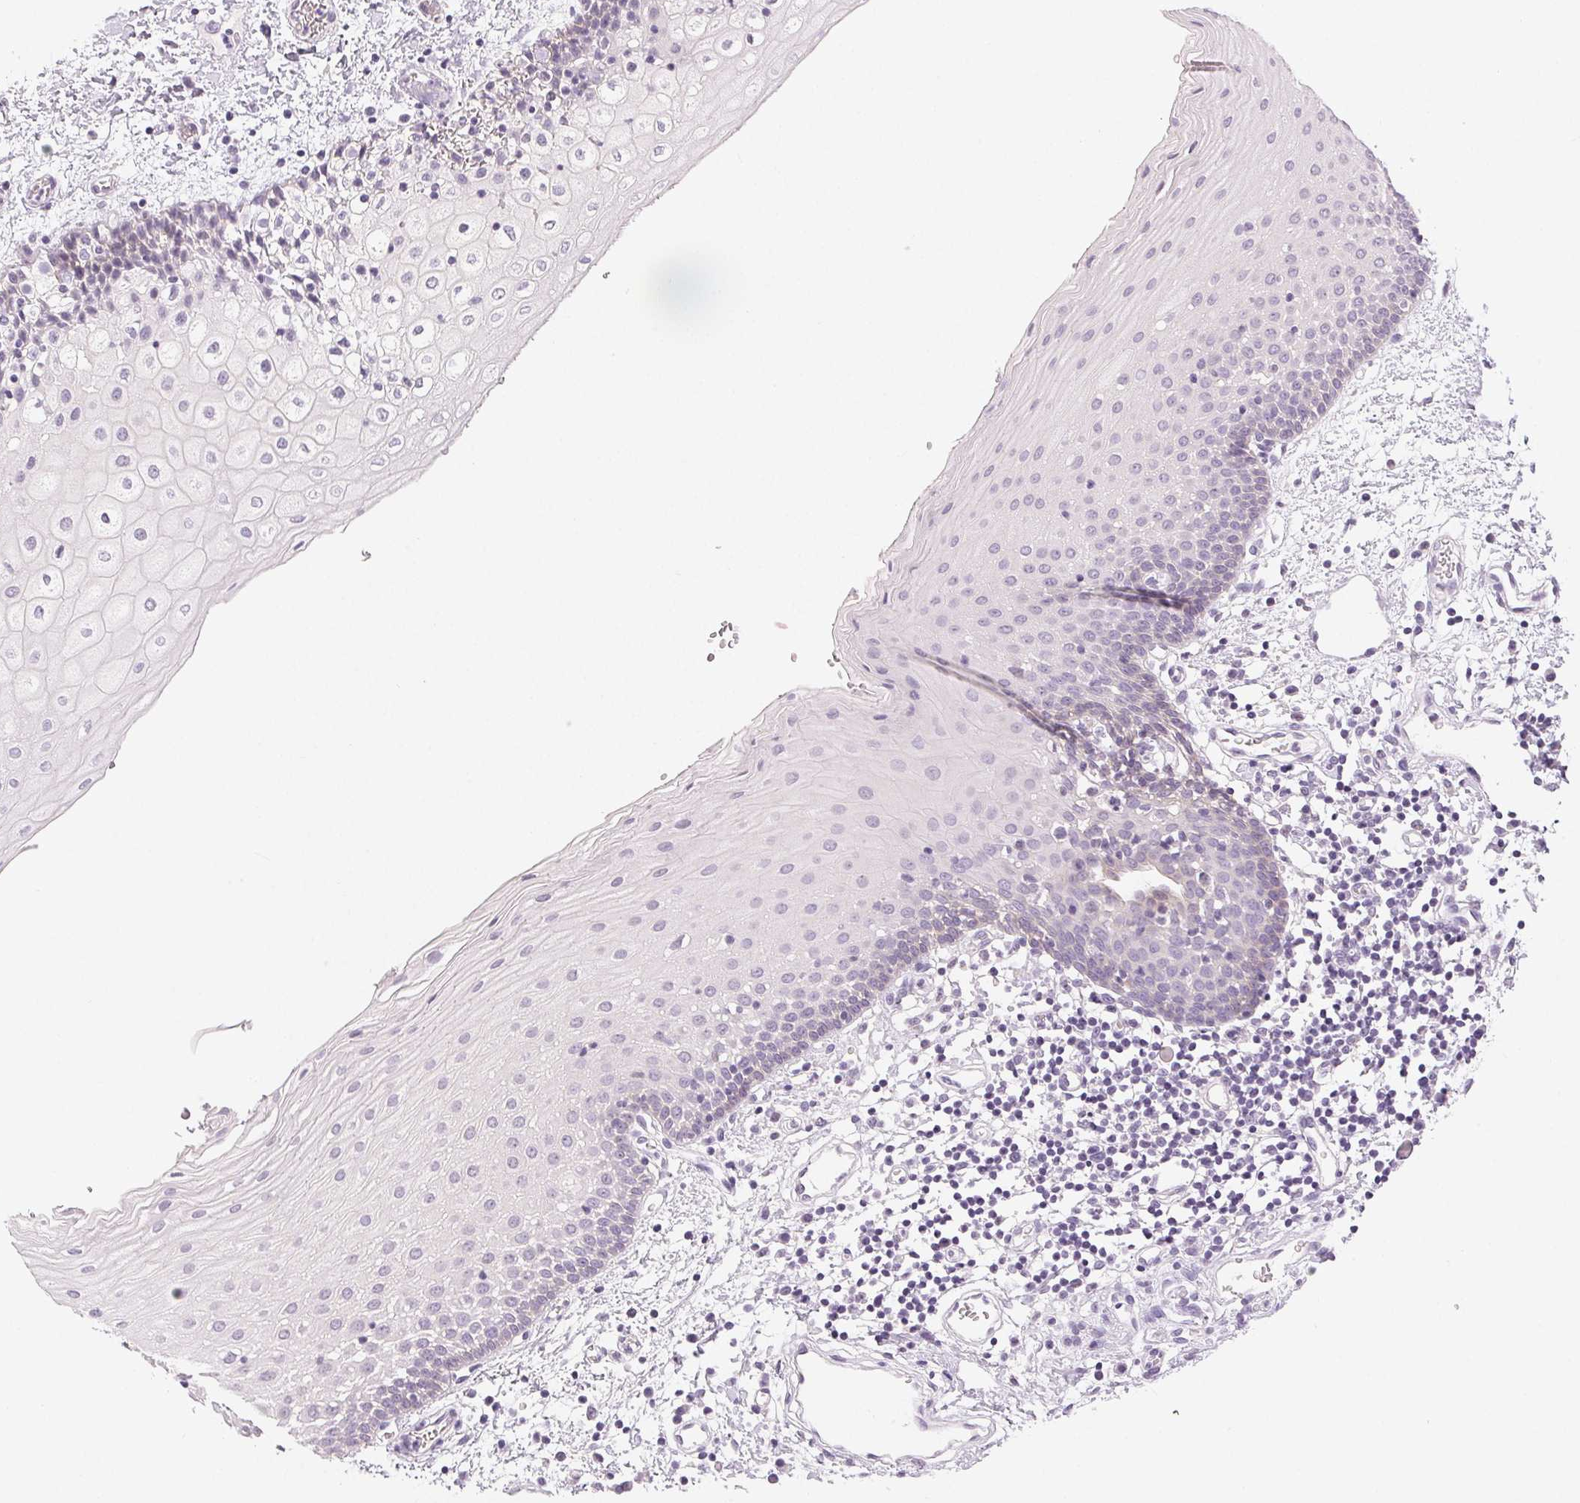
{"staining": {"intensity": "negative", "quantity": "none", "location": "none"}, "tissue": "oral mucosa", "cell_type": "Squamous epithelial cells", "image_type": "normal", "snomed": [{"axis": "morphology", "description": "Normal tissue, NOS"}, {"axis": "topography", "description": "Oral tissue"}], "caption": "DAB immunohistochemical staining of normal human oral mucosa exhibits no significant expression in squamous epithelial cells. Nuclei are stained in blue.", "gene": "SFTPD", "patient": {"sex": "female", "age": 43}}